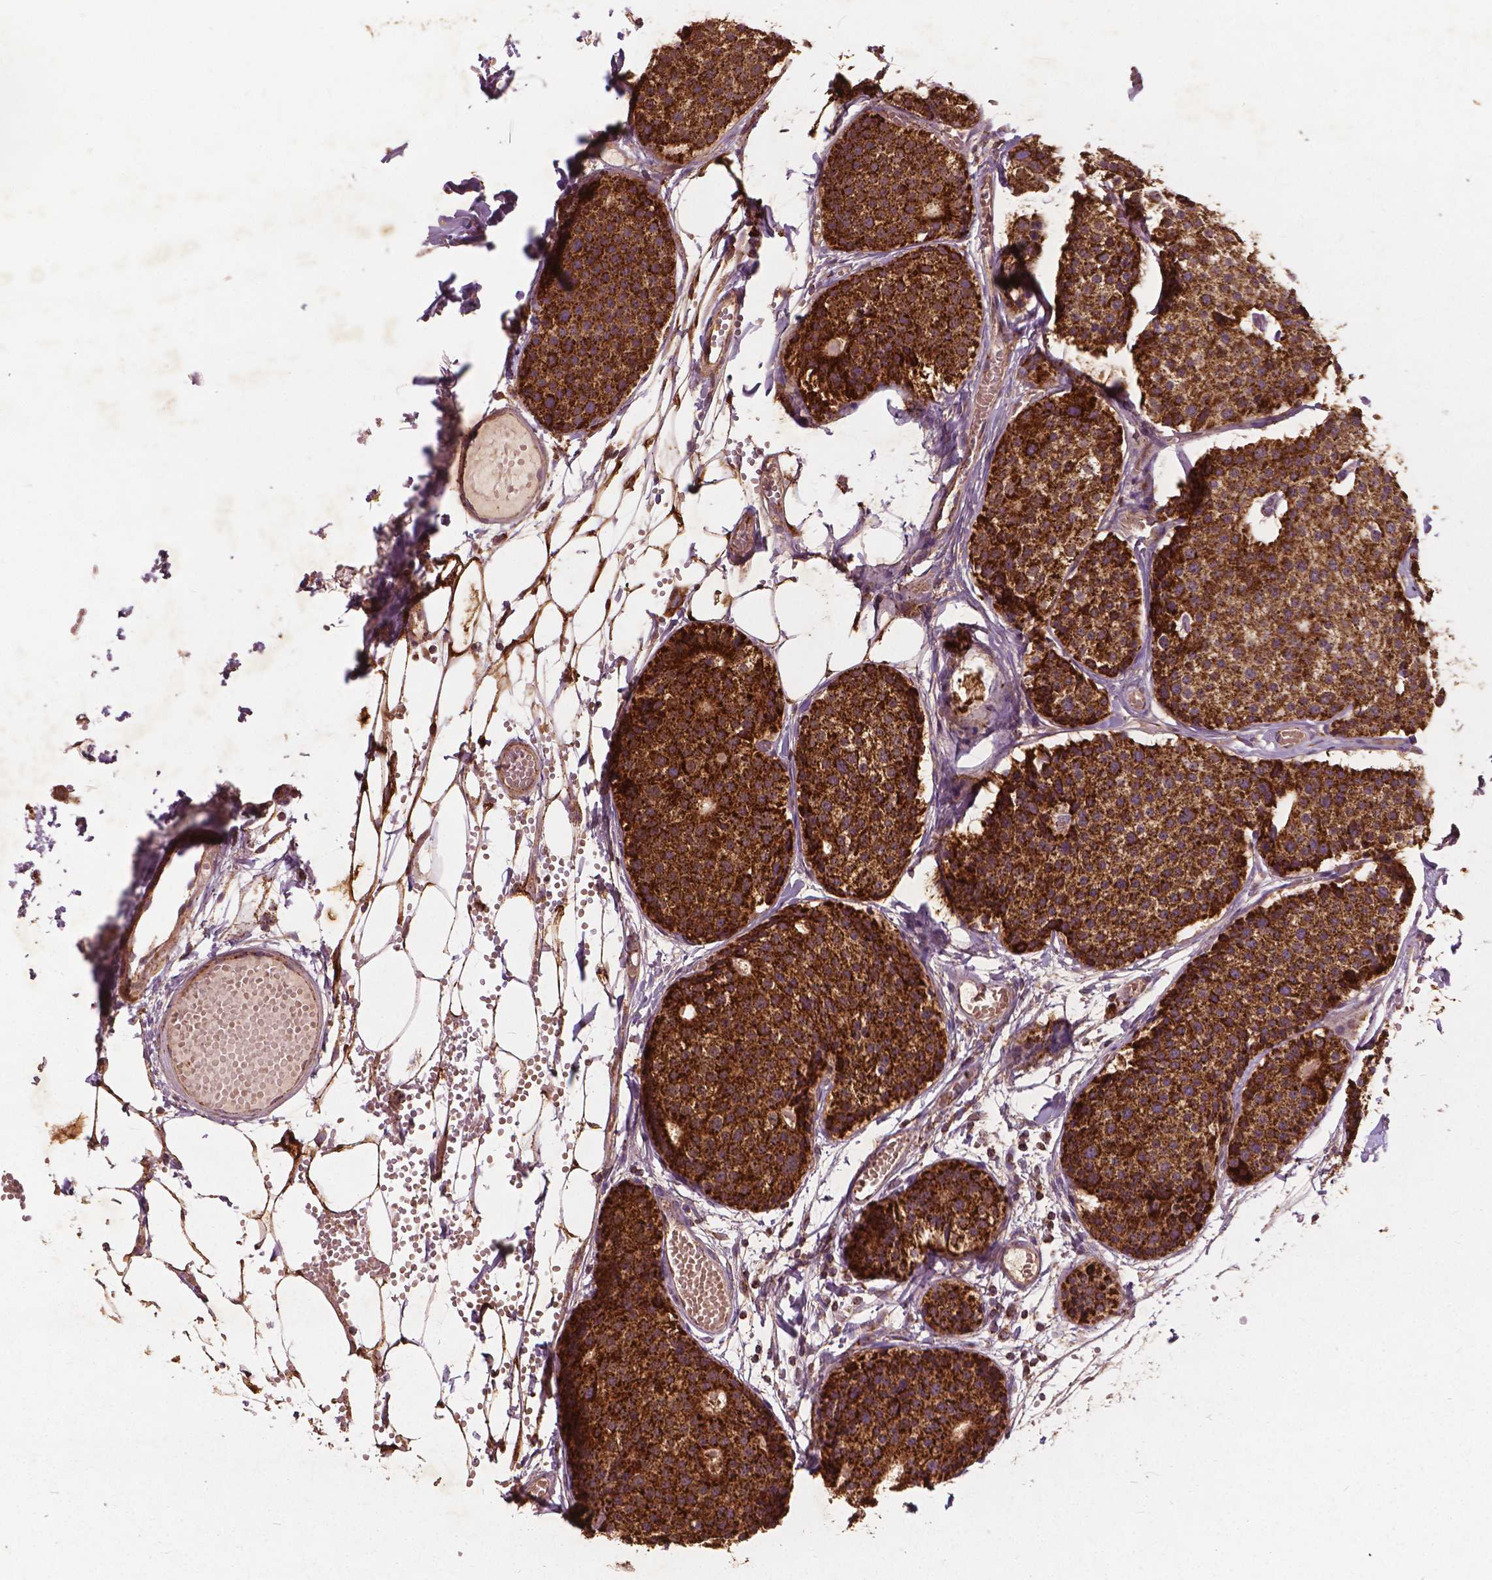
{"staining": {"intensity": "strong", "quantity": ">75%", "location": "cytoplasmic/membranous"}, "tissue": "carcinoid", "cell_type": "Tumor cells", "image_type": "cancer", "snomed": [{"axis": "morphology", "description": "Carcinoid, malignant, NOS"}, {"axis": "topography", "description": "Small intestine"}], "caption": "Immunohistochemistry (IHC) image of neoplastic tissue: carcinoid stained using immunohistochemistry (IHC) shows high levels of strong protein expression localized specifically in the cytoplasmic/membranous of tumor cells, appearing as a cytoplasmic/membranous brown color.", "gene": "UBXN2A", "patient": {"sex": "female", "age": 65}}